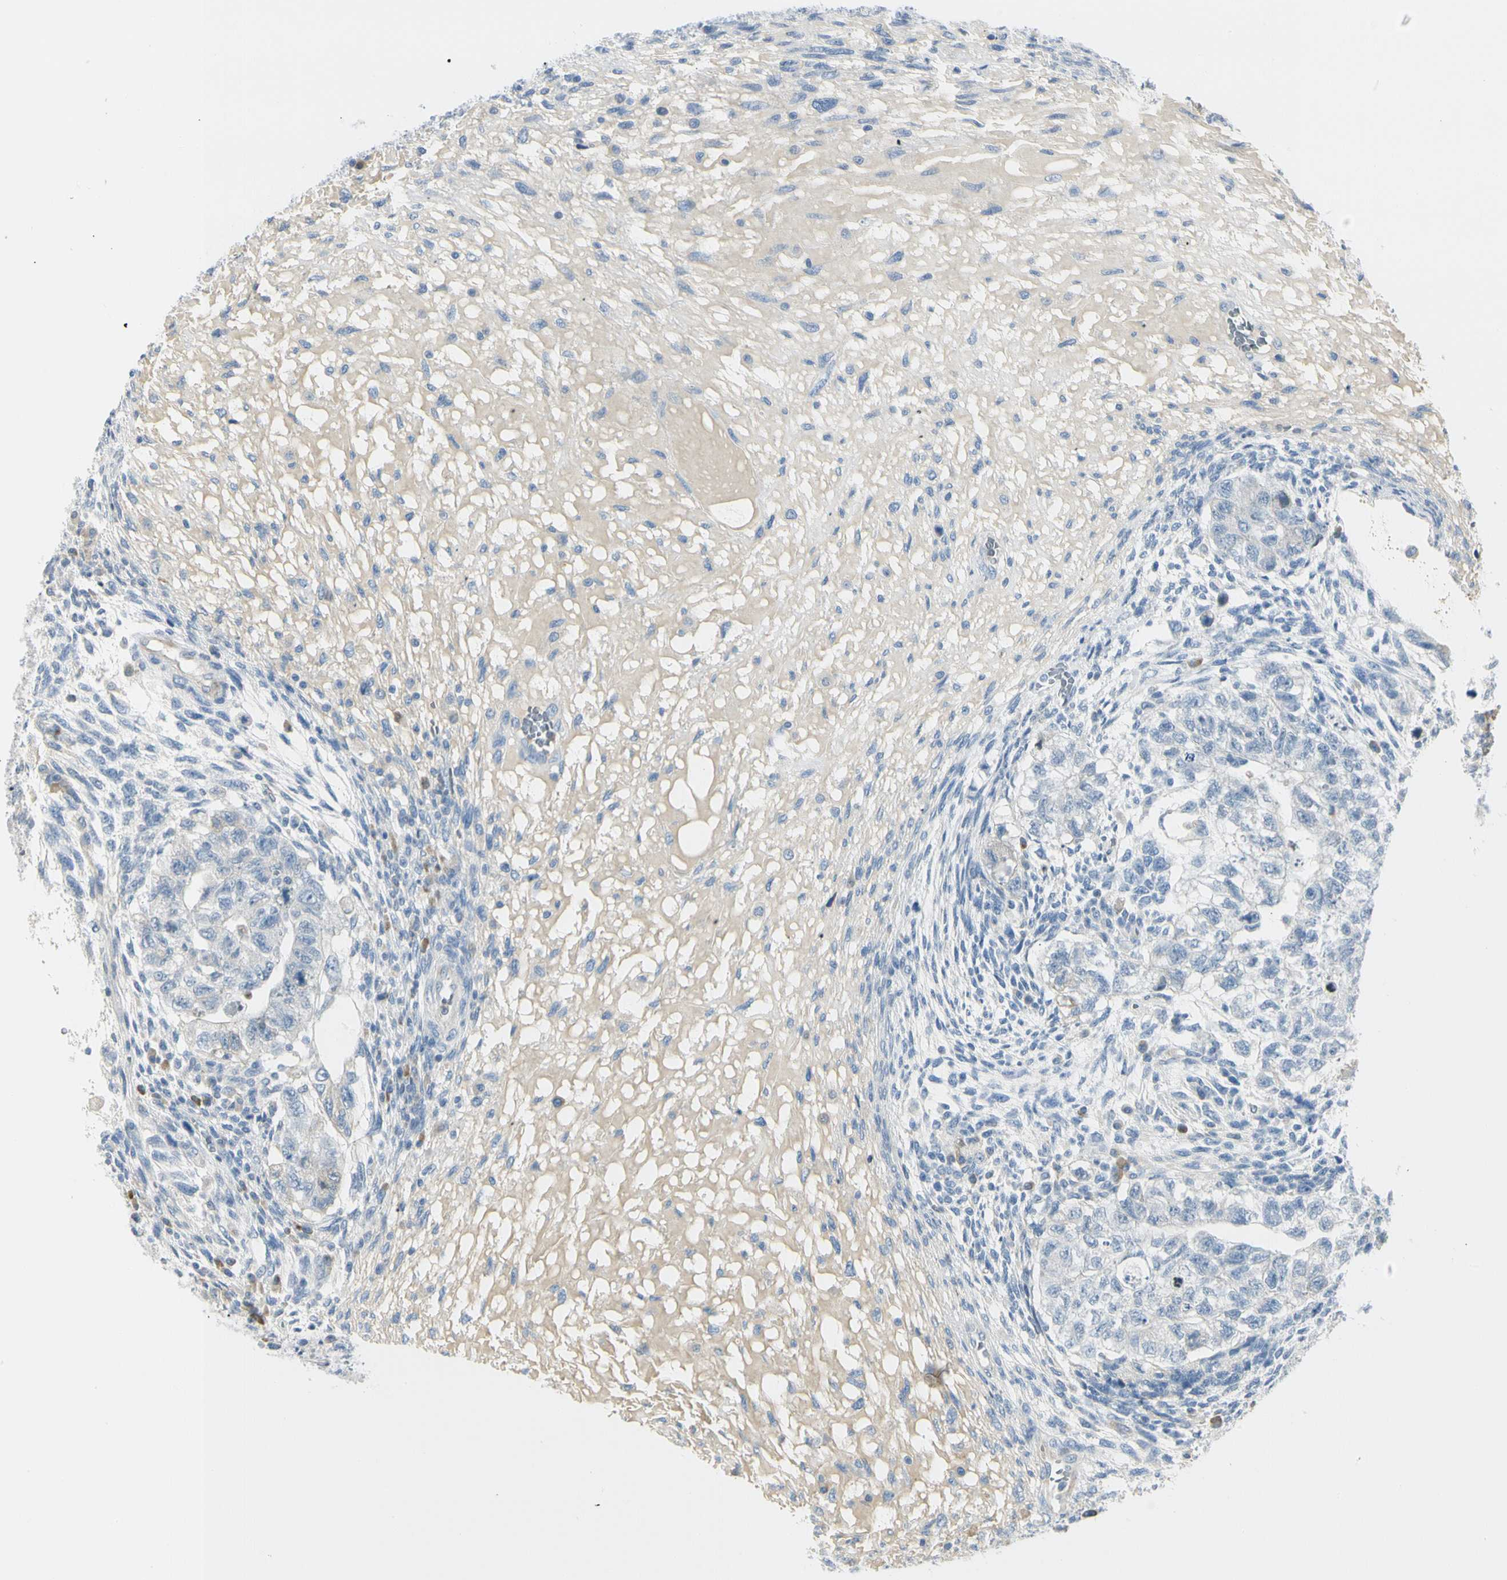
{"staining": {"intensity": "negative", "quantity": "none", "location": "none"}, "tissue": "testis cancer", "cell_type": "Tumor cells", "image_type": "cancer", "snomed": [{"axis": "morphology", "description": "Normal tissue, NOS"}, {"axis": "morphology", "description": "Carcinoma, Embryonal, NOS"}, {"axis": "topography", "description": "Testis"}], "caption": "Micrograph shows no protein staining in tumor cells of embryonal carcinoma (testis) tissue.", "gene": "TNFSF11", "patient": {"sex": "male", "age": 36}}